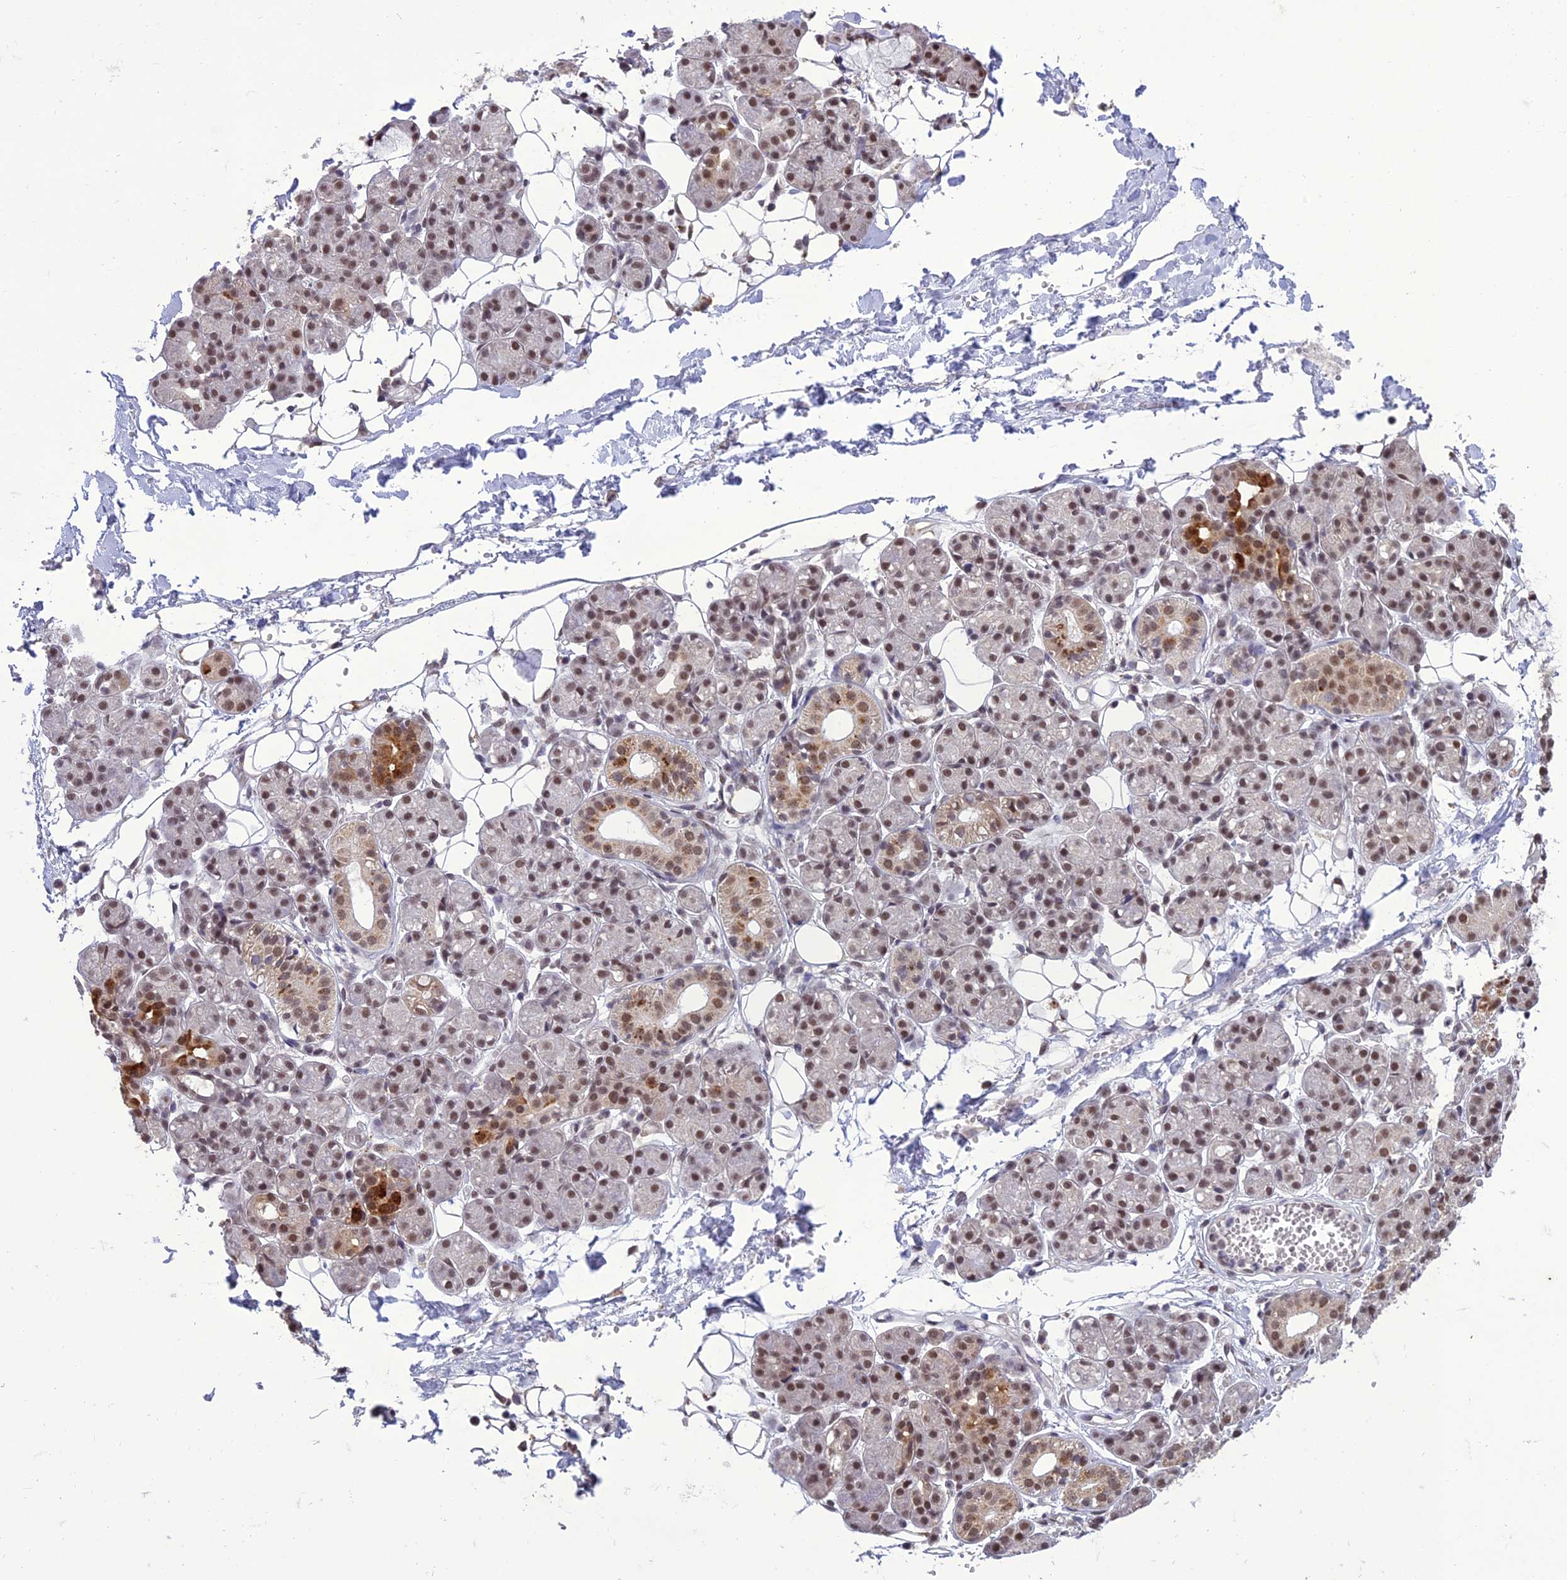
{"staining": {"intensity": "moderate", "quantity": ">75%", "location": "cytoplasmic/membranous,nuclear"}, "tissue": "salivary gland", "cell_type": "Glandular cells", "image_type": "normal", "snomed": [{"axis": "morphology", "description": "Normal tissue, NOS"}, {"axis": "topography", "description": "Salivary gland"}], "caption": "Immunohistochemical staining of benign salivary gland demonstrates >75% levels of moderate cytoplasmic/membranous,nuclear protein positivity in approximately >75% of glandular cells. The staining is performed using DAB (3,3'-diaminobenzidine) brown chromogen to label protein expression. The nuclei are counter-stained blue using hematoxylin.", "gene": "RANBP3", "patient": {"sex": "male", "age": 63}}